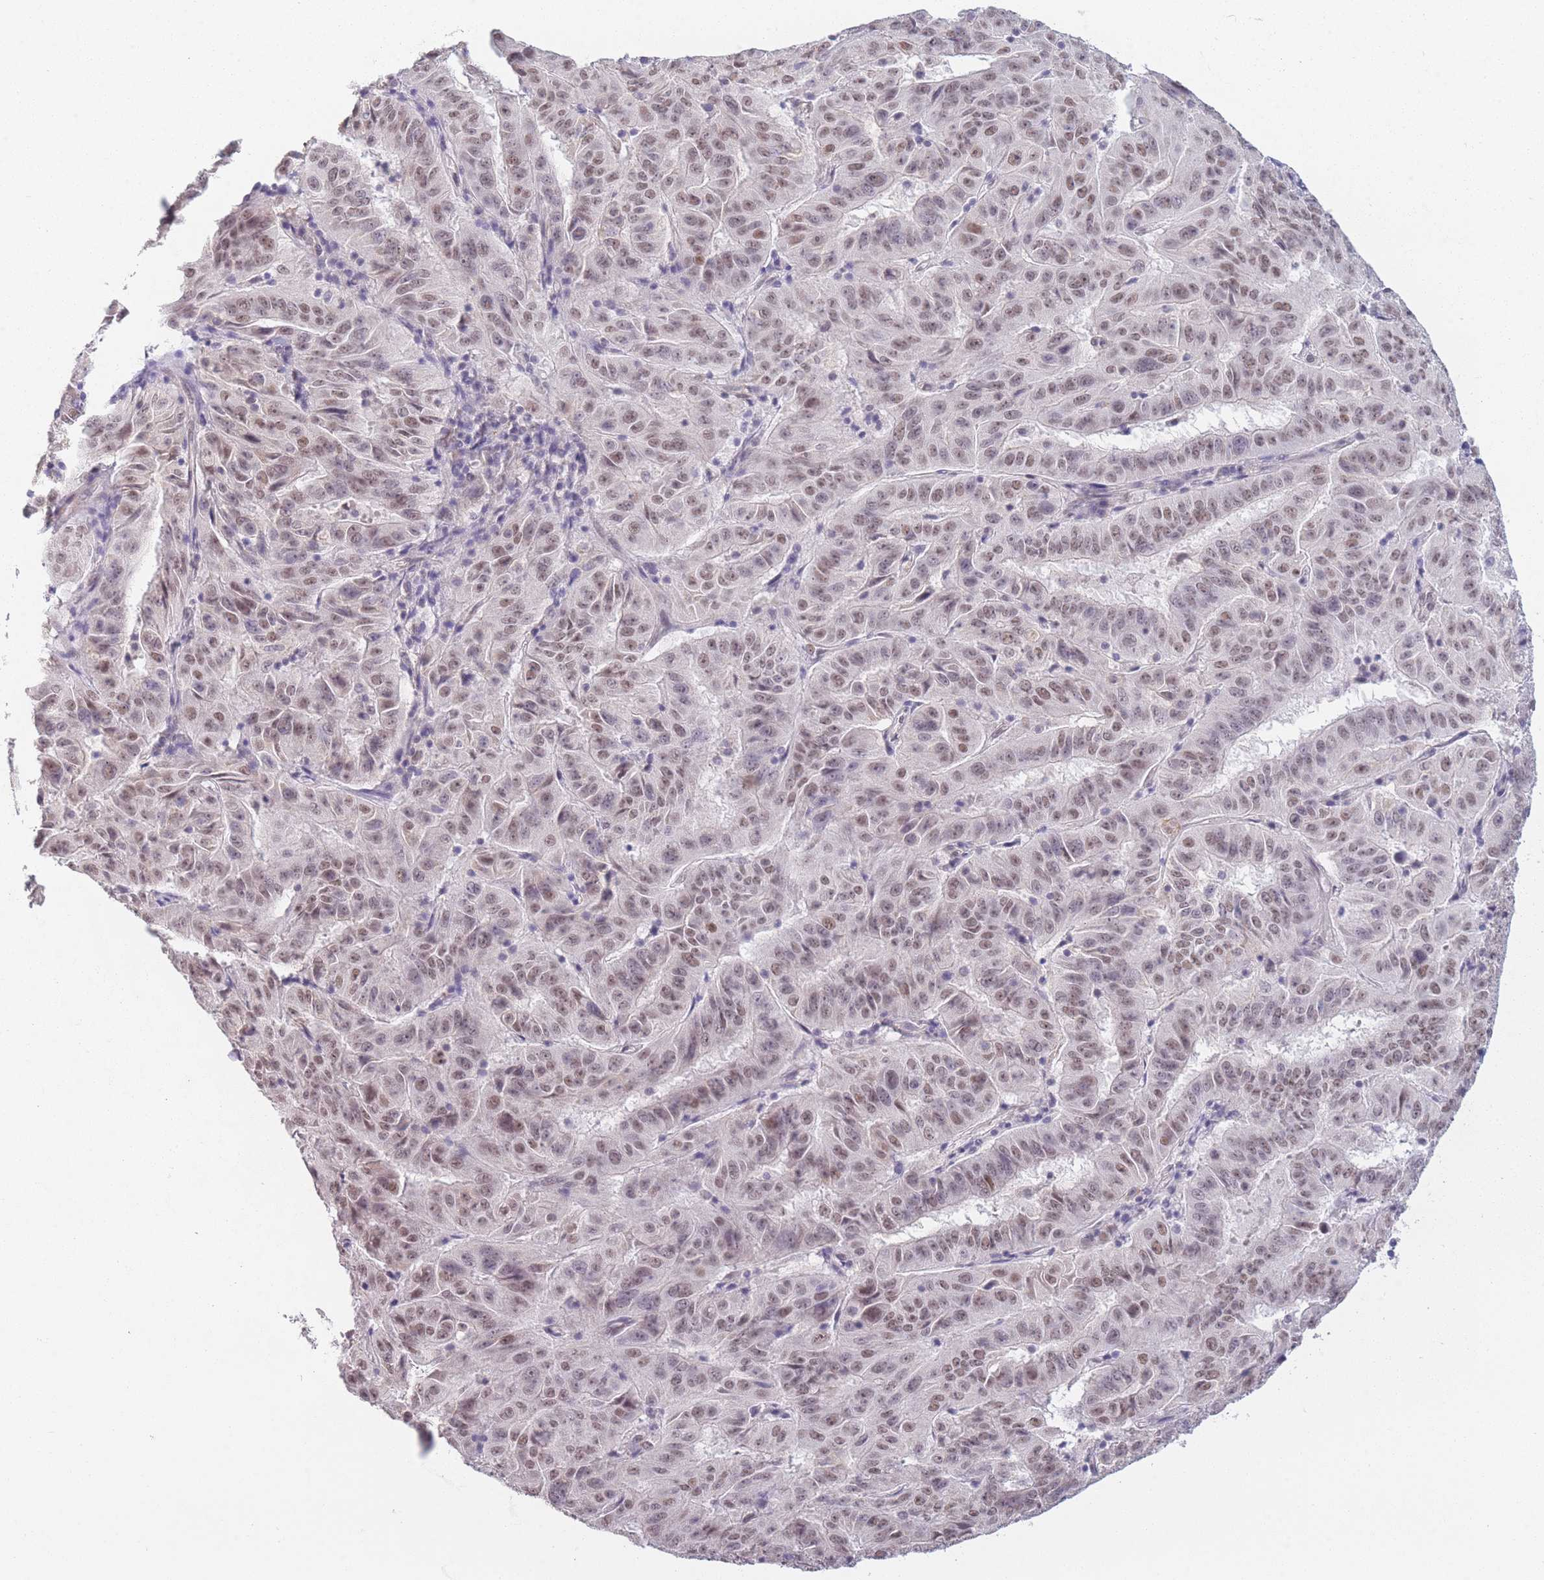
{"staining": {"intensity": "moderate", "quantity": ">75%", "location": "nuclear"}, "tissue": "pancreatic cancer", "cell_type": "Tumor cells", "image_type": "cancer", "snomed": [{"axis": "morphology", "description": "Adenocarcinoma, NOS"}, {"axis": "topography", "description": "Pancreas"}], "caption": "An image showing moderate nuclear staining in about >75% of tumor cells in adenocarcinoma (pancreatic), as visualized by brown immunohistochemical staining.", "gene": "SIN3B", "patient": {"sex": "male", "age": 63}}